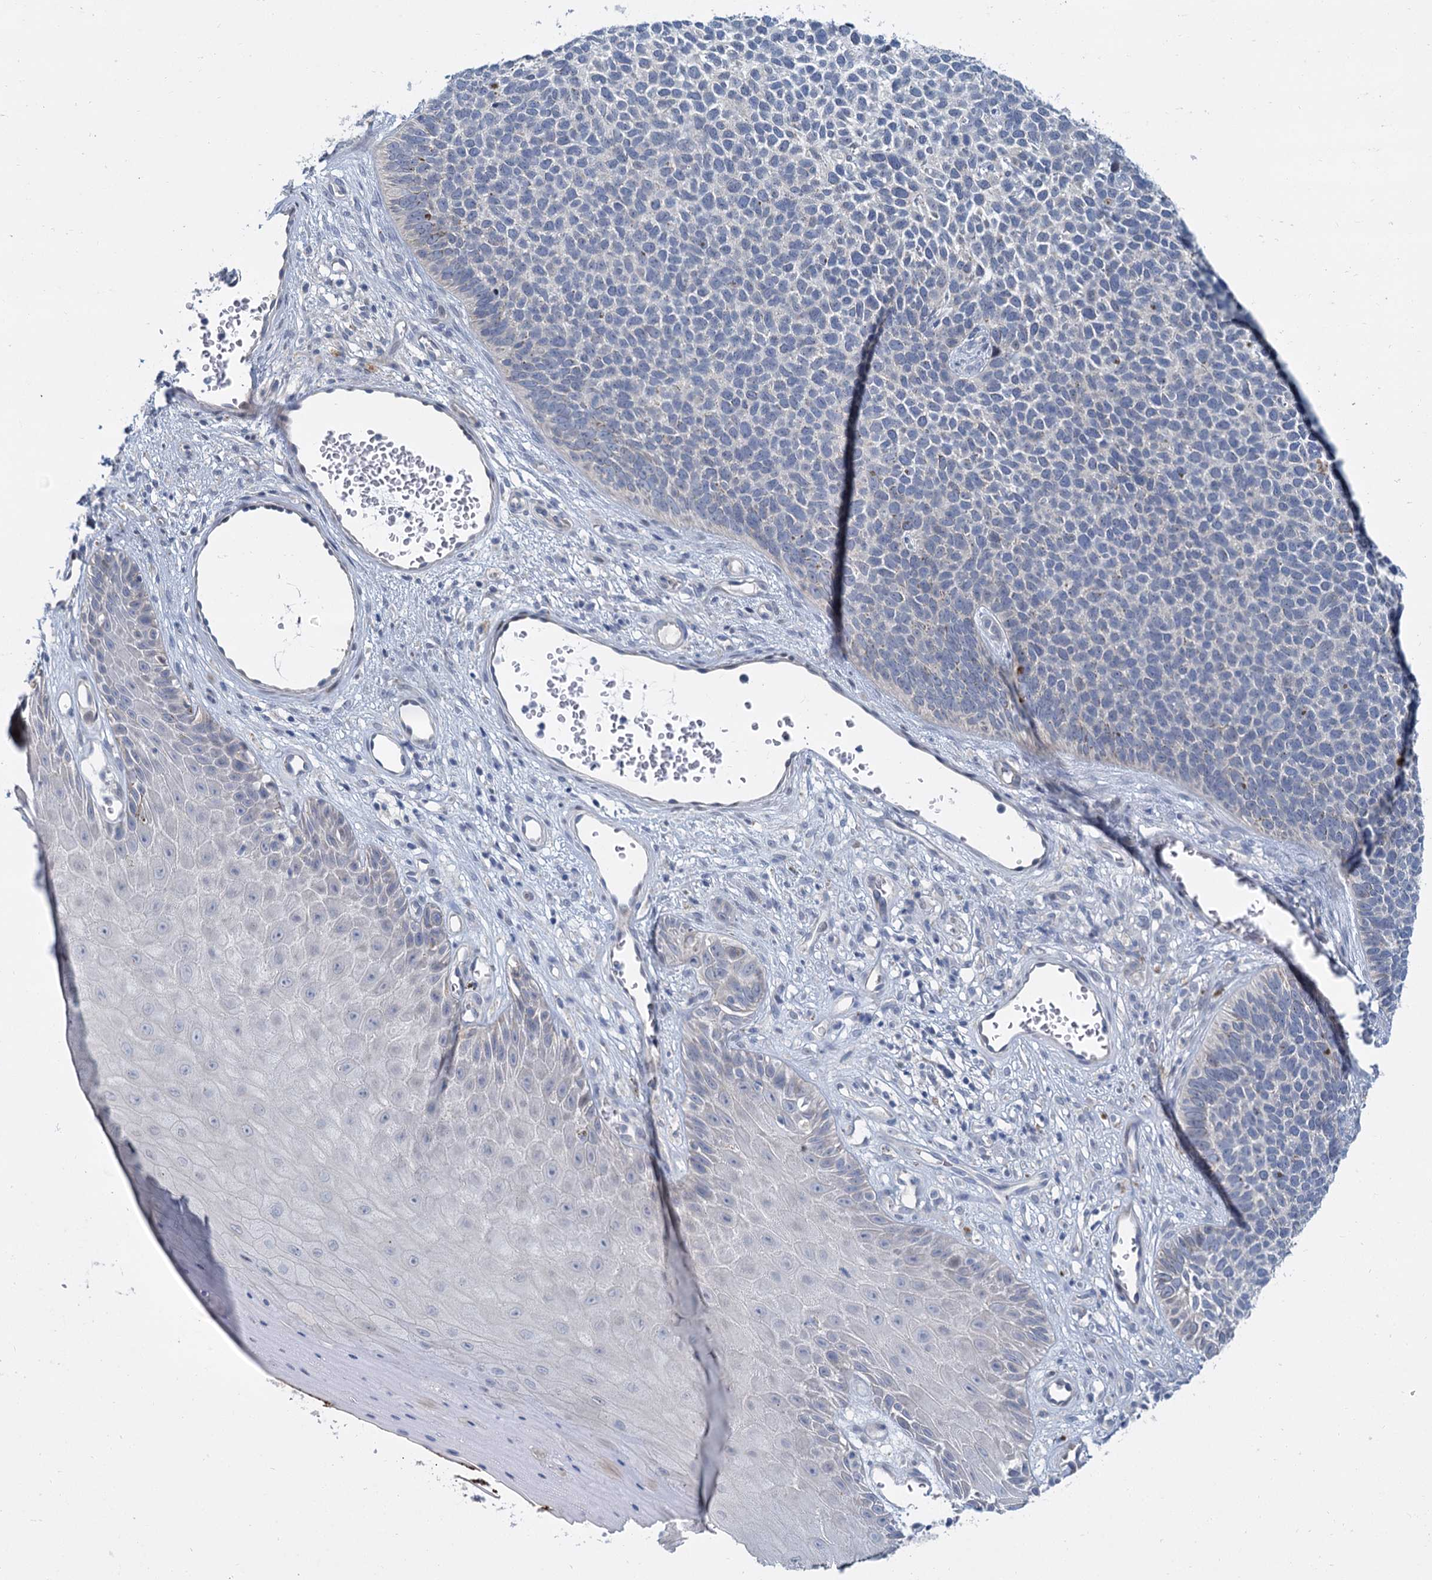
{"staining": {"intensity": "negative", "quantity": "none", "location": "none"}, "tissue": "skin cancer", "cell_type": "Tumor cells", "image_type": "cancer", "snomed": [{"axis": "morphology", "description": "Basal cell carcinoma"}, {"axis": "topography", "description": "Skin"}], "caption": "Tumor cells show no significant protein staining in skin cancer. The staining is performed using DAB (3,3'-diaminobenzidine) brown chromogen with nuclei counter-stained in using hematoxylin.", "gene": "ACRBP", "patient": {"sex": "female", "age": 84}}